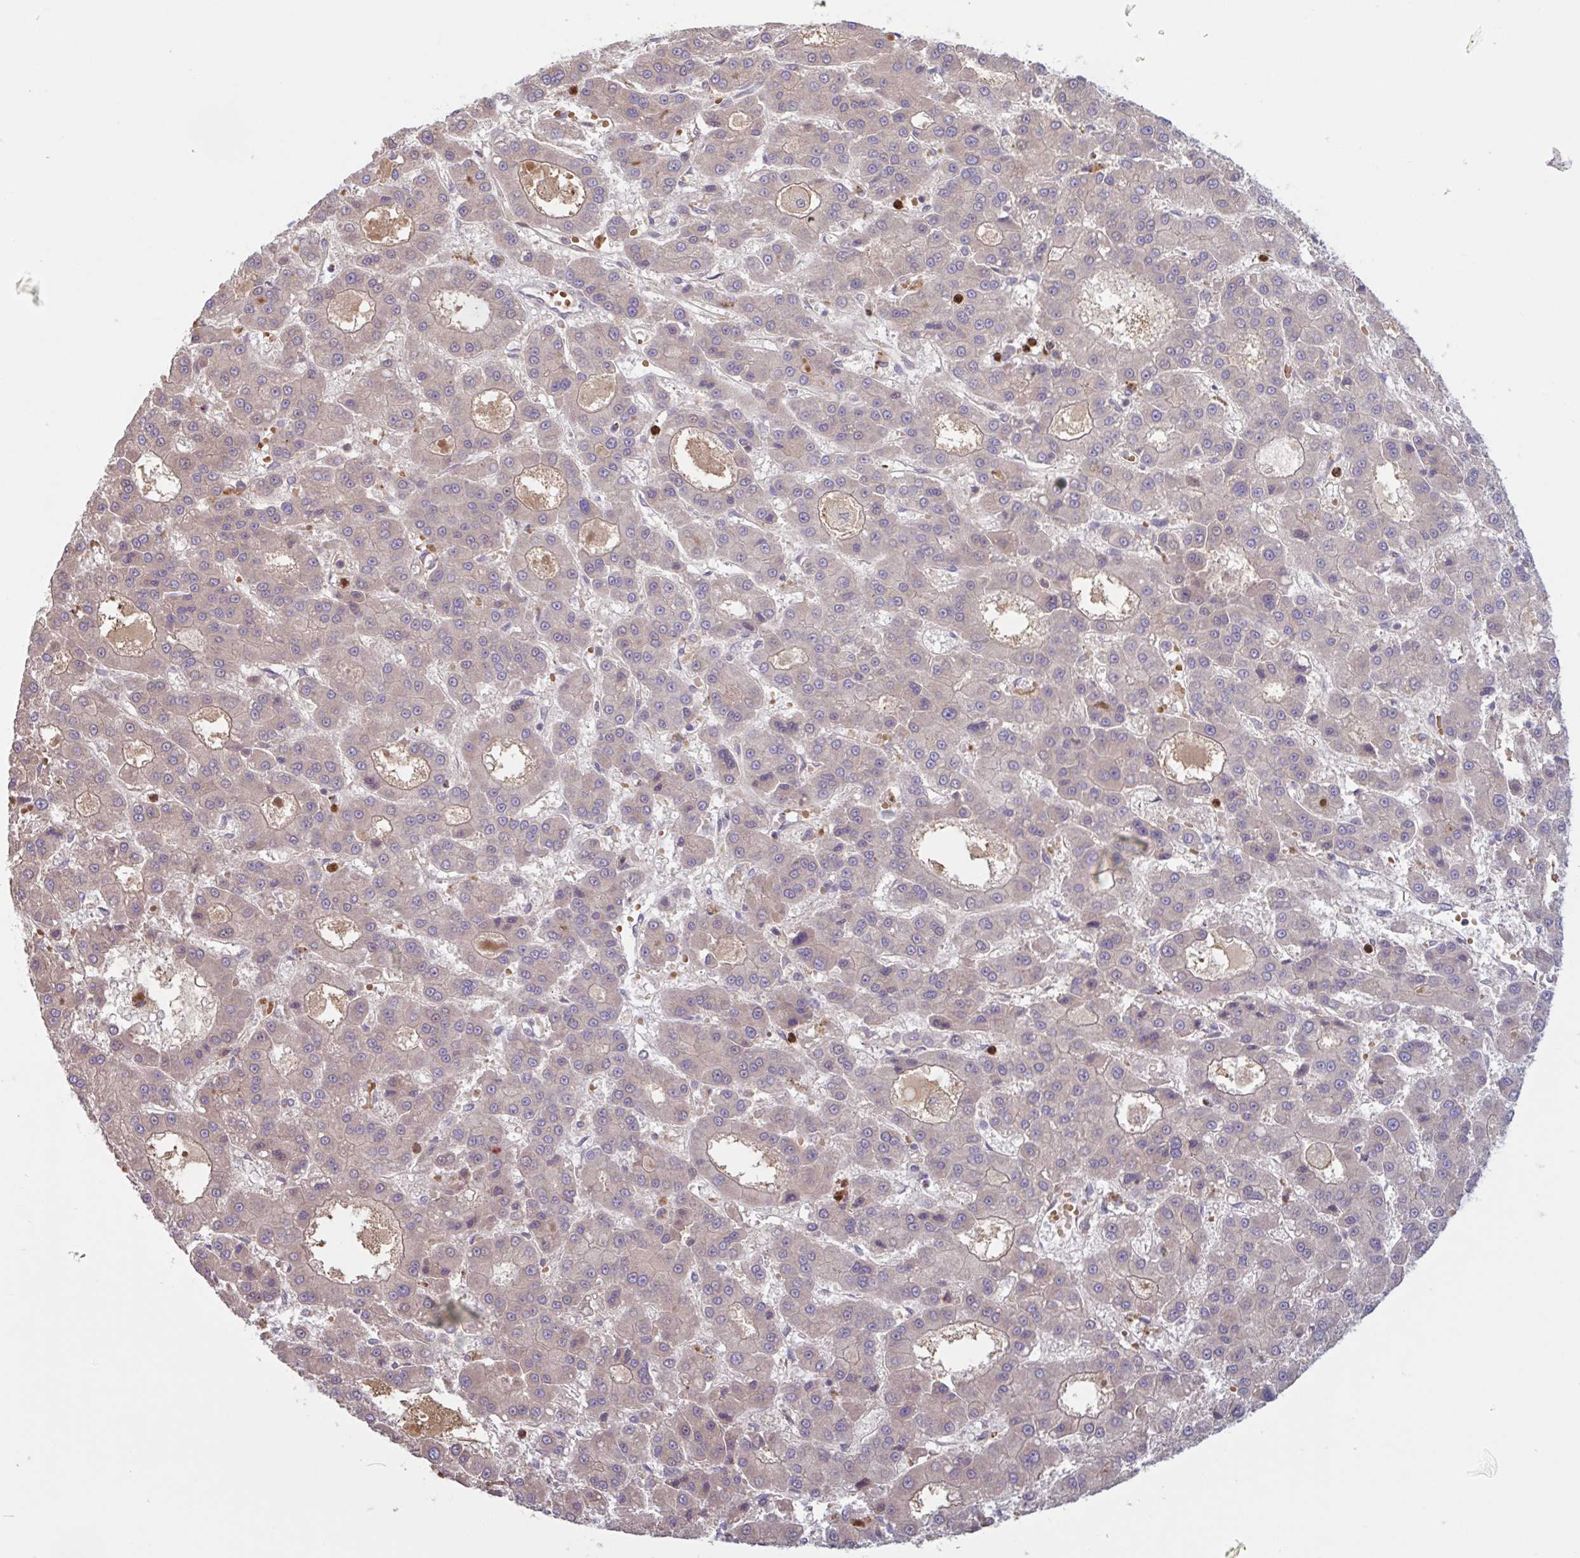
{"staining": {"intensity": "weak", "quantity": "<25%", "location": "cytoplasmic/membranous"}, "tissue": "liver cancer", "cell_type": "Tumor cells", "image_type": "cancer", "snomed": [{"axis": "morphology", "description": "Carcinoma, Hepatocellular, NOS"}, {"axis": "topography", "description": "Liver"}], "caption": "The image reveals no staining of tumor cells in liver cancer. (DAB (3,3'-diaminobenzidine) immunohistochemistry, high magnification).", "gene": "IL1R1", "patient": {"sex": "male", "age": 70}}